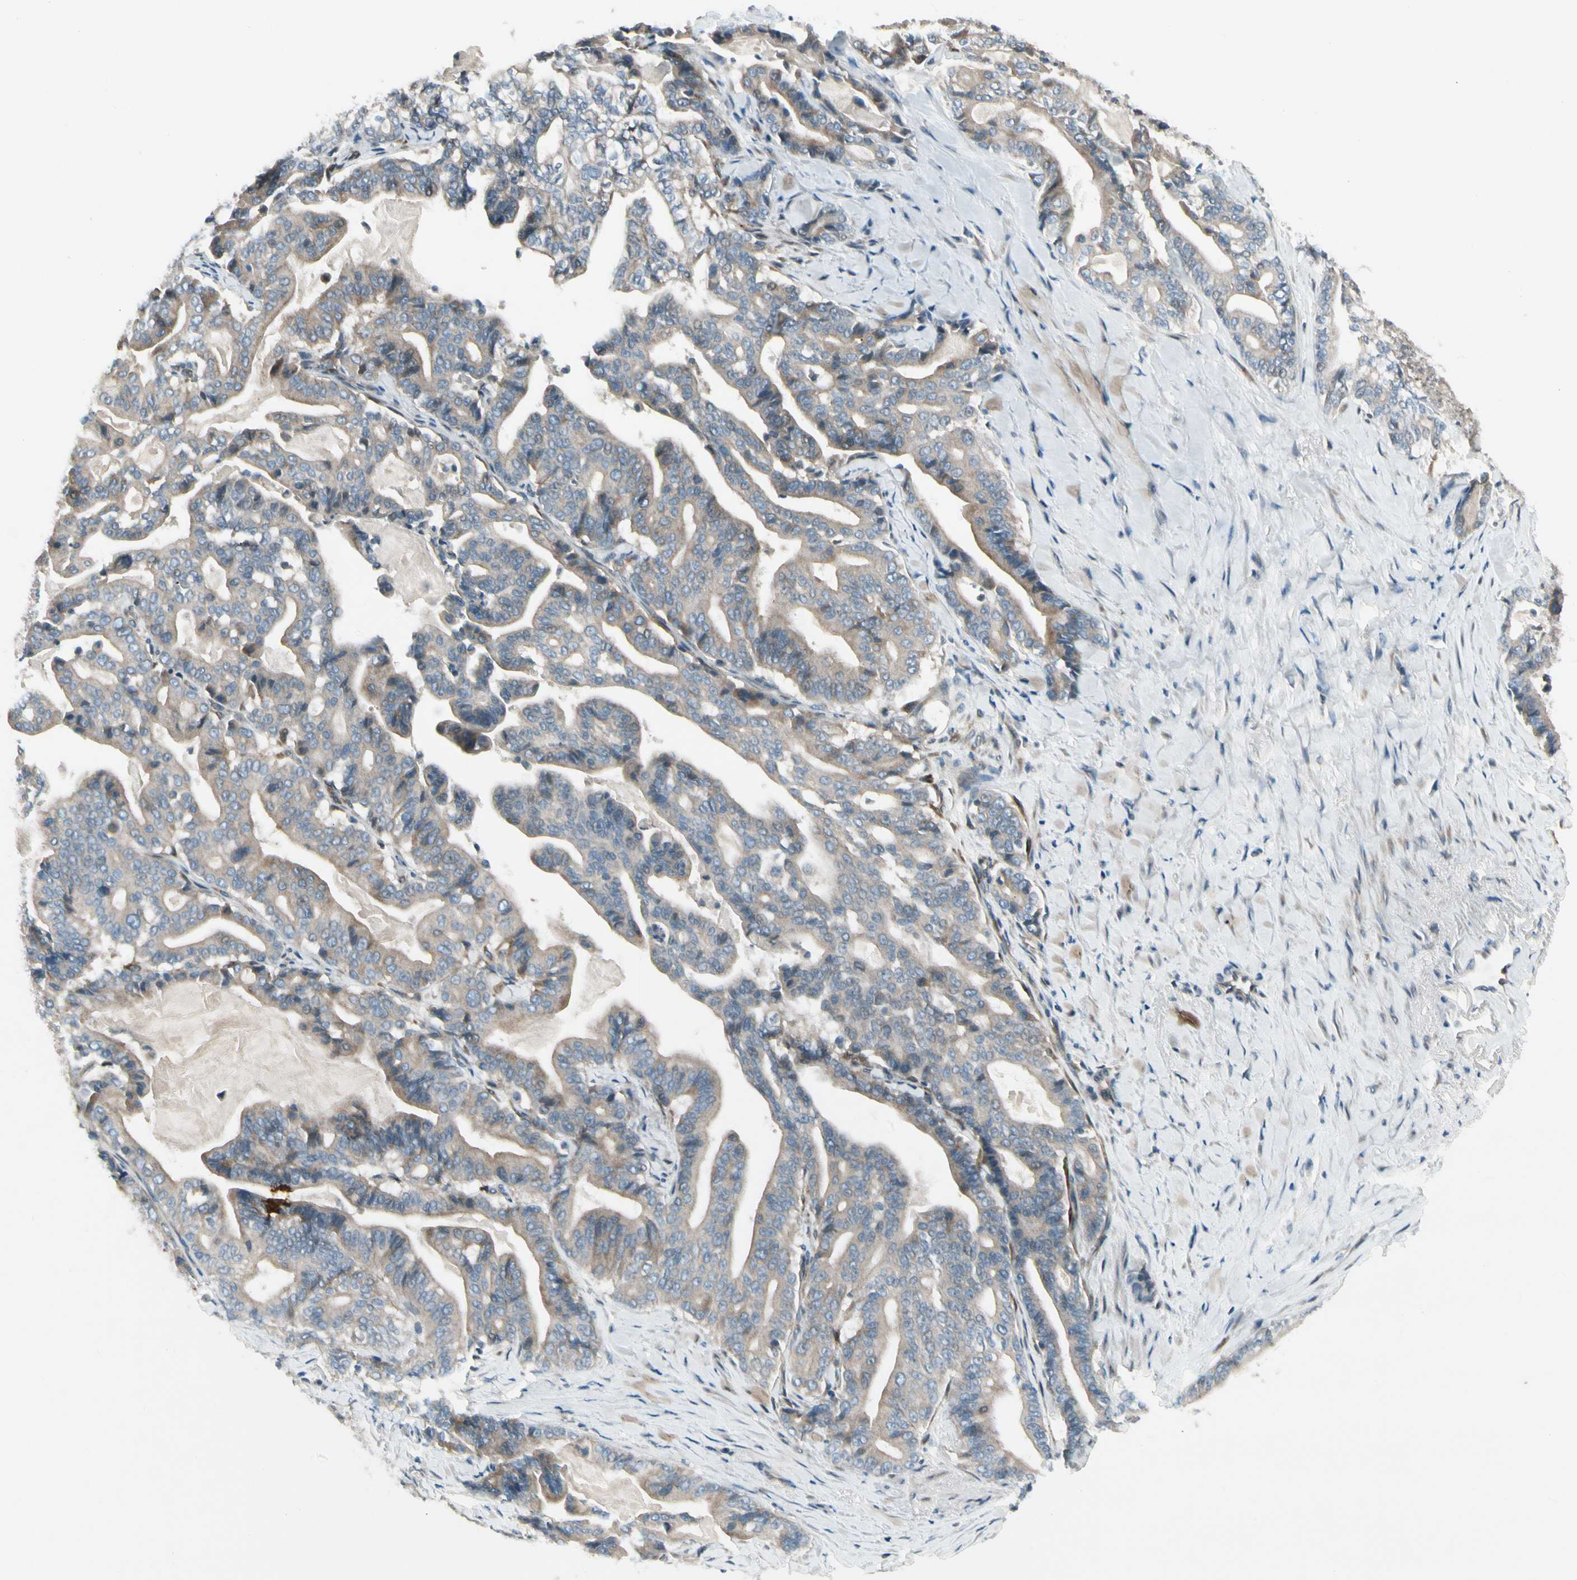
{"staining": {"intensity": "moderate", "quantity": "25%-75%", "location": "cytoplasmic/membranous"}, "tissue": "pancreatic cancer", "cell_type": "Tumor cells", "image_type": "cancer", "snomed": [{"axis": "morphology", "description": "Adenocarcinoma, NOS"}, {"axis": "topography", "description": "Pancreas"}], "caption": "Immunohistochemical staining of human pancreatic cancer reveals moderate cytoplasmic/membranous protein staining in about 25%-75% of tumor cells.", "gene": "PANK2", "patient": {"sex": "male", "age": 63}}